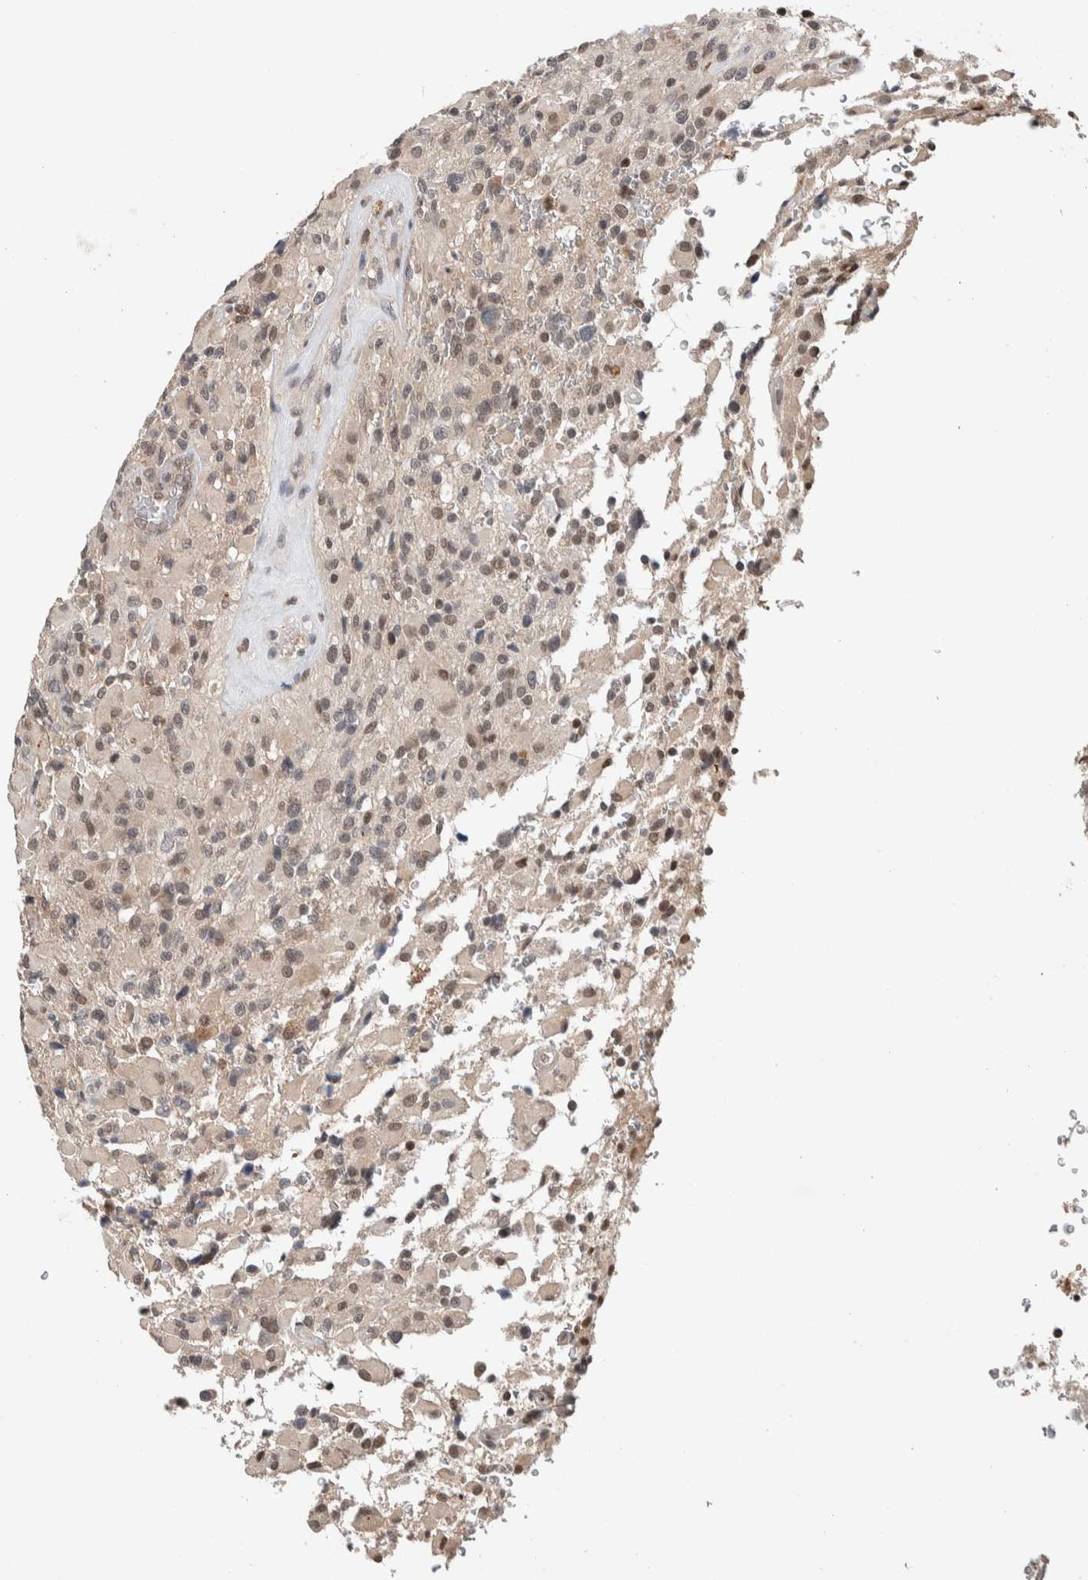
{"staining": {"intensity": "weak", "quantity": "25%-75%", "location": "nuclear"}, "tissue": "glioma", "cell_type": "Tumor cells", "image_type": "cancer", "snomed": [{"axis": "morphology", "description": "Glioma, malignant, High grade"}, {"axis": "topography", "description": "Brain"}], "caption": "Tumor cells reveal low levels of weak nuclear positivity in about 25%-75% of cells in glioma.", "gene": "KCNK1", "patient": {"sex": "male", "age": 71}}